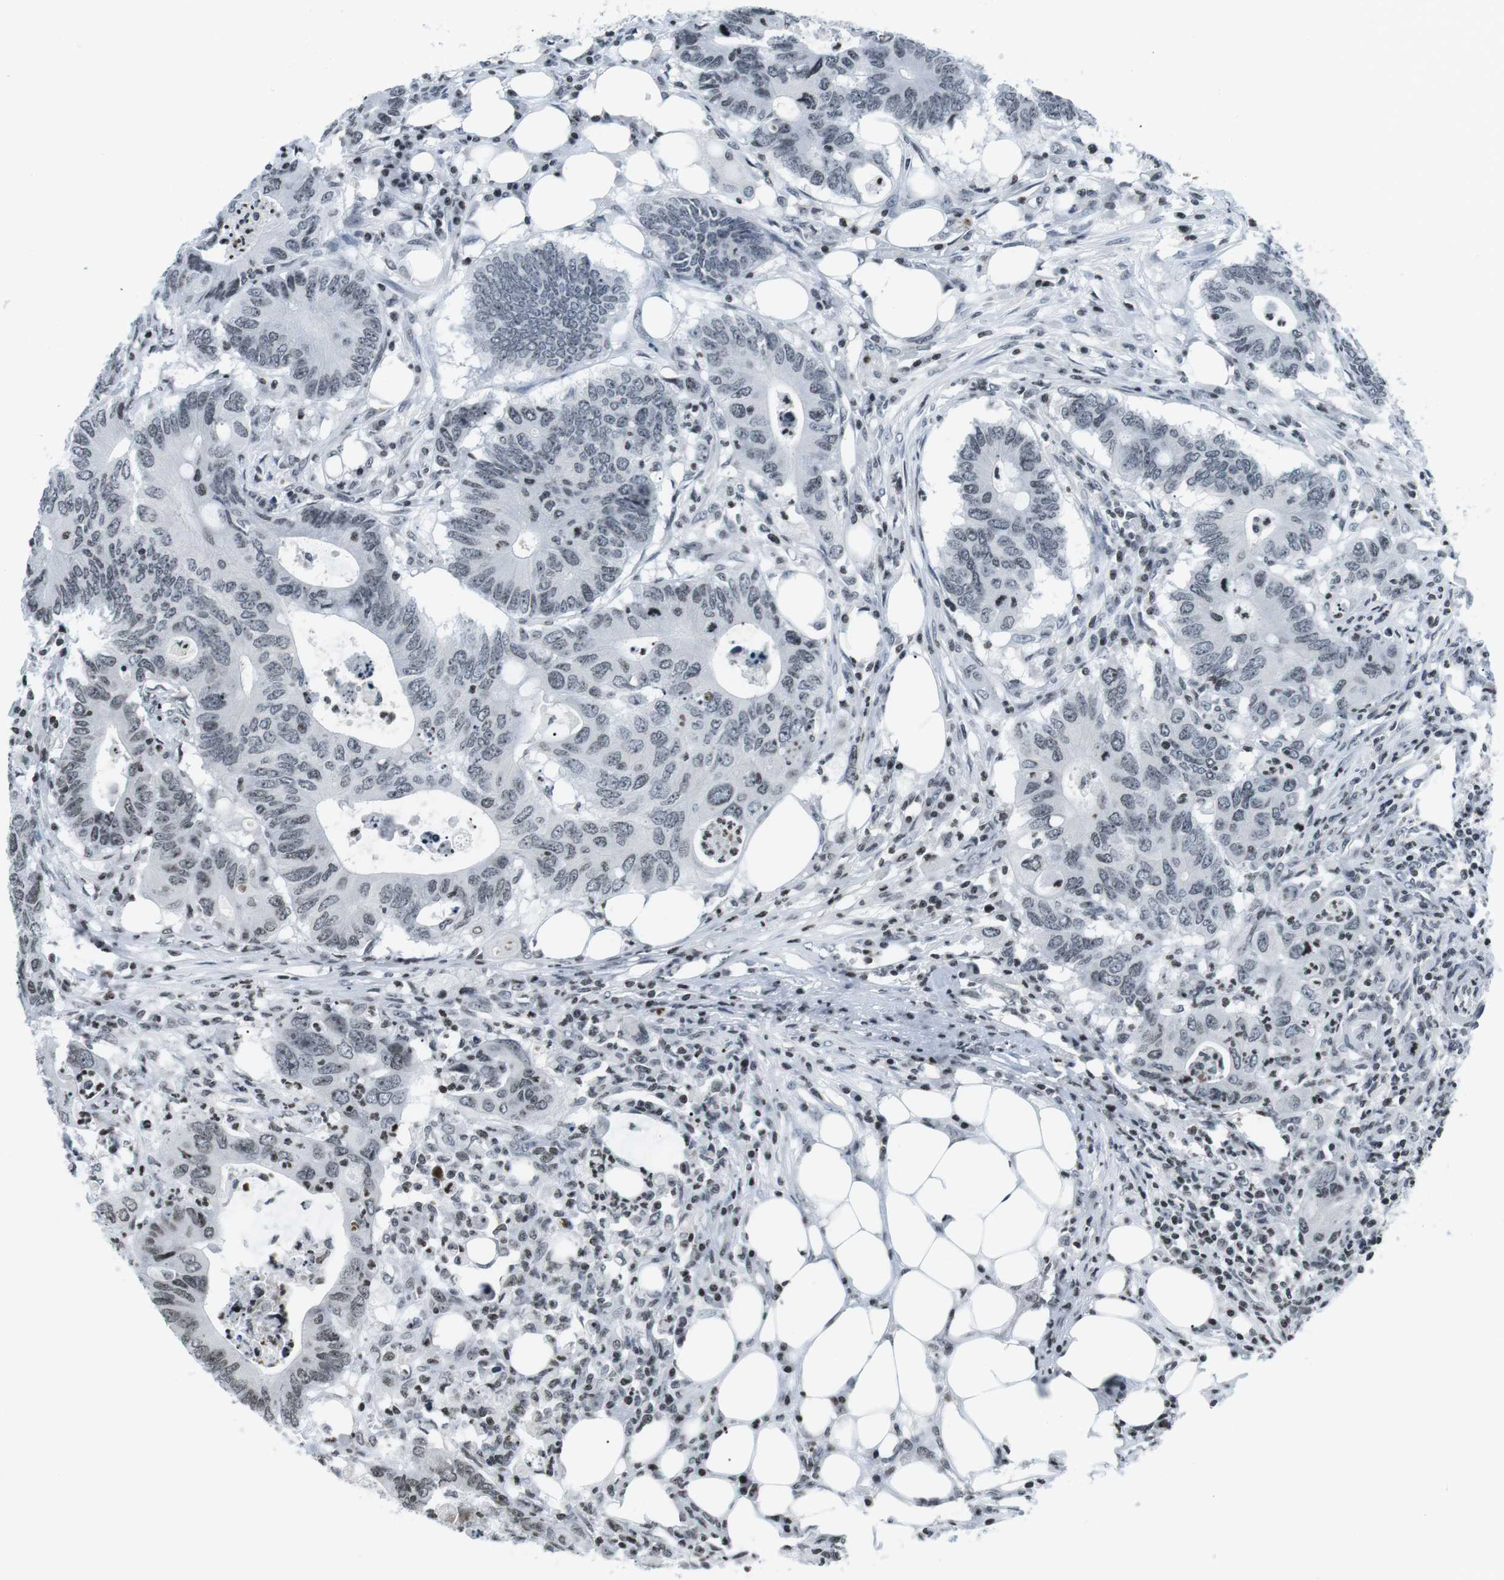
{"staining": {"intensity": "weak", "quantity": "<25%", "location": "nuclear"}, "tissue": "colorectal cancer", "cell_type": "Tumor cells", "image_type": "cancer", "snomed": [{"axis": "morphology", "description": "Adenocarcinoma, NOS"}, {"axis": "topography", "description": "Colon"}], "caption": "Image shows no protein positivity in tumor cells of adenocarcinoma (colorectal) tissue.", "gene": "E2F2", "patient": {"sex": "male", "age": 71}}